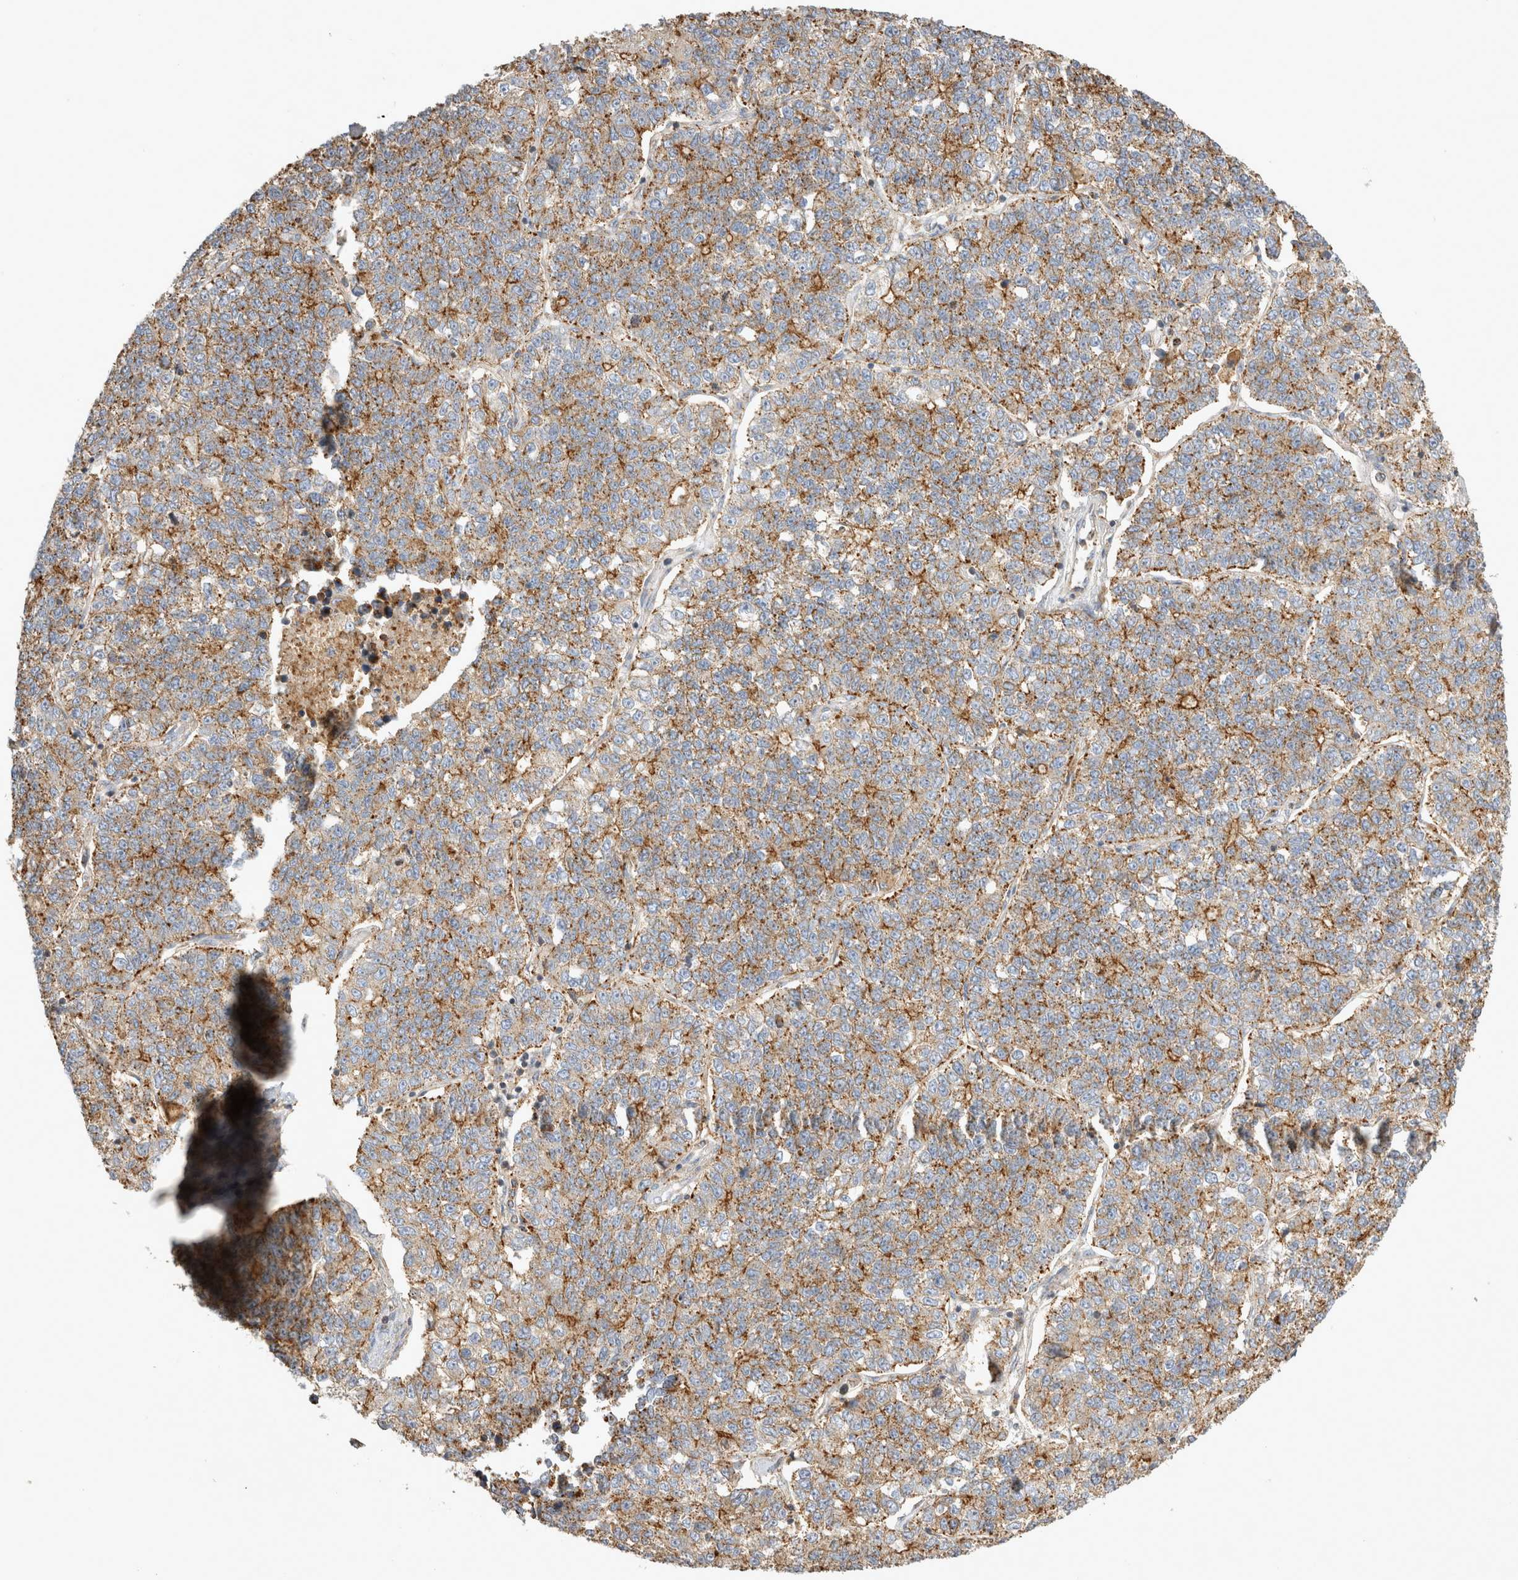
{"staining": {"intensity": "moderate", "quantity": ">75%", "location": "cytoplasmic/membranous"}, "tissue": "lung cancer", "cell_type": "Tumor cells", "image_type": "cancer", "snomed": [{"axis": "morphology", "description": "Adenocarcinoma, NOS"}, {"axis": "topography", "description": "Lung"}], "caption": "Lung cancer (adenocarcinoma) stained with a brown dye displays moderate cytoplasmic/membranous positive positivity in about >75% of tumor cells.", "gene": "CHMP6", "patient": {"sex": "male", "age": 49}}